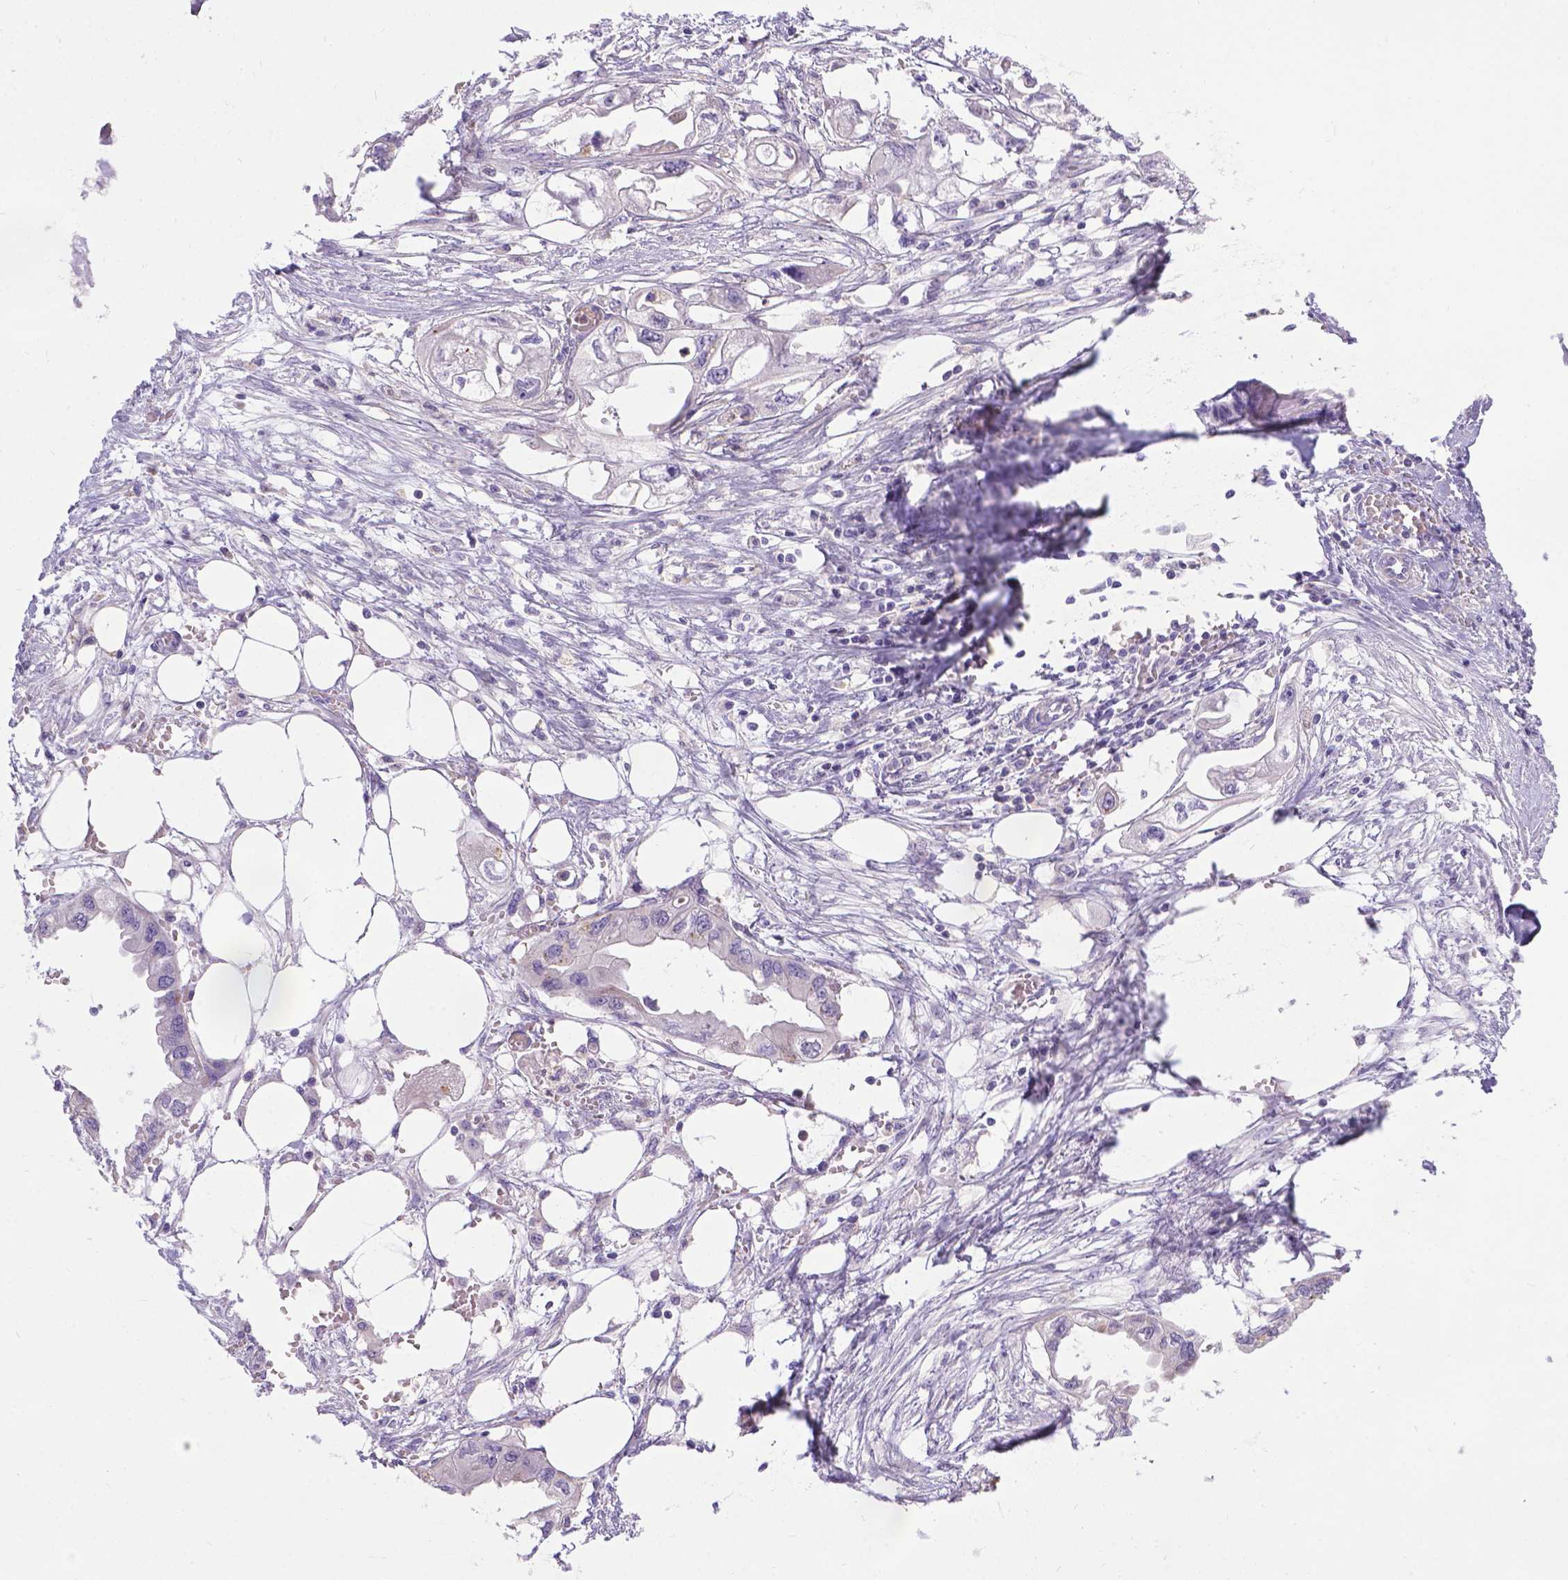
{"staining": {"intensity": "negative", "quantity": "none", "location": "none"}, "tissue": "endometrial cancer", "cell_type": "Tumor cells", "image_type": "cancer", "snomed": [{"axis": "morphology", "description": "Adenocarcinoma, NOS"}, {"axis": "morphology", "description": "Adenocarcinoma, metastatic, NOS"}, {"axis": "topography", "description": "Adipose tissue"}, {"axis": "topography", "description": "Endometrium"}], "caption": "DAB immunohistochemical staining of endometrial cancer (metastatic adenocarcinoma) reveals no significant expression in tumor cells.", "gene": "TM4SF18", "patient": {"sex": "female", "age": 67}}